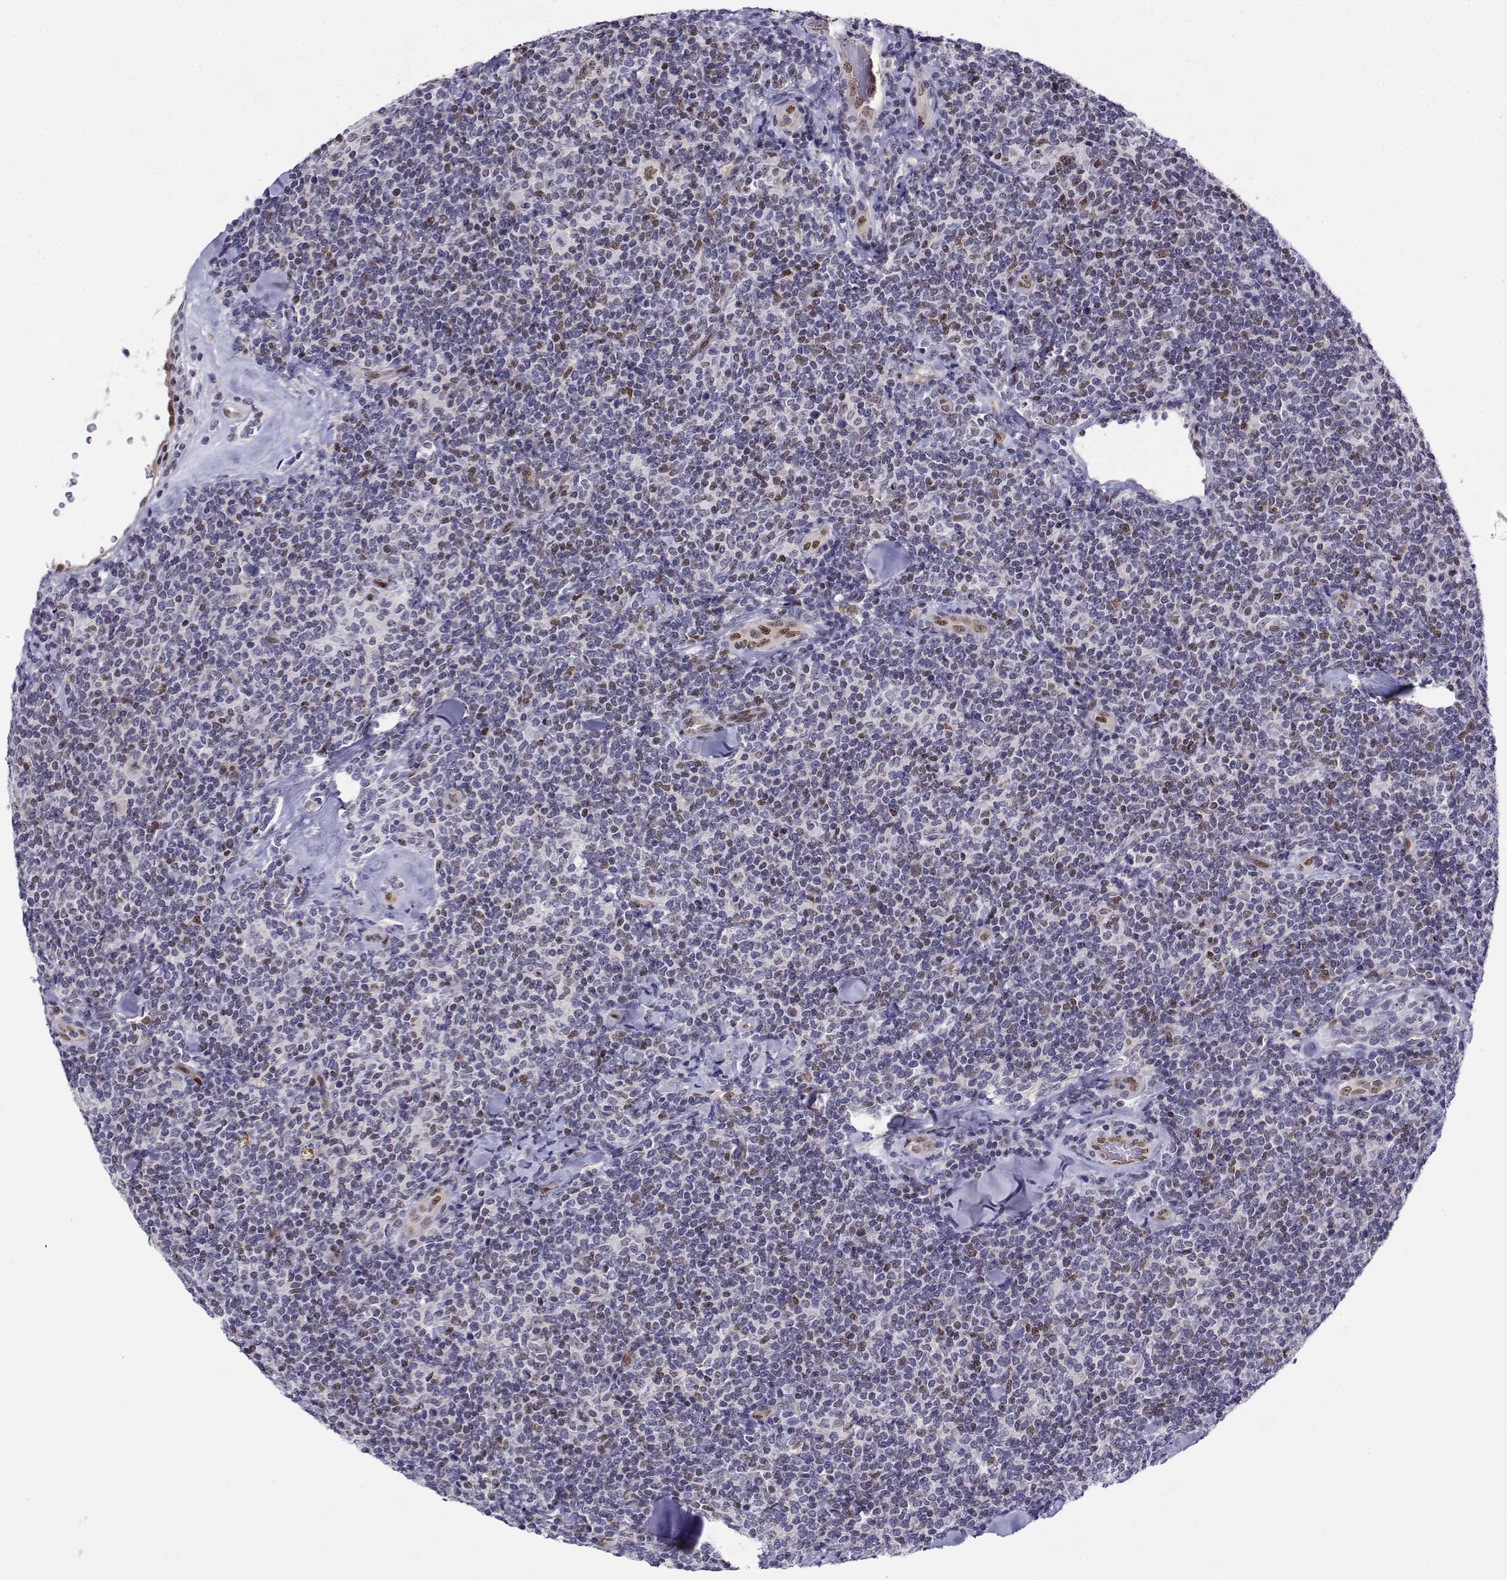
{"staining": {"intensity": "negative", "quantity": "none", "location": "none"}, "tissue": "lymphoma", "cell_type": "Tumor cells", "image_type": "cancer", "snomed": [{"axis": "morphology", "description": "Malignant lymphoma, non-Hodgkin's type, Low grade"}, {"axis": "topography", "description": "Lymph node"}], "caption": "Protein analysis of lymphoma exhibits no significant expression in tumor cells.", "gene": "ERF", "patient": {"sex": "female", "age": 56}}